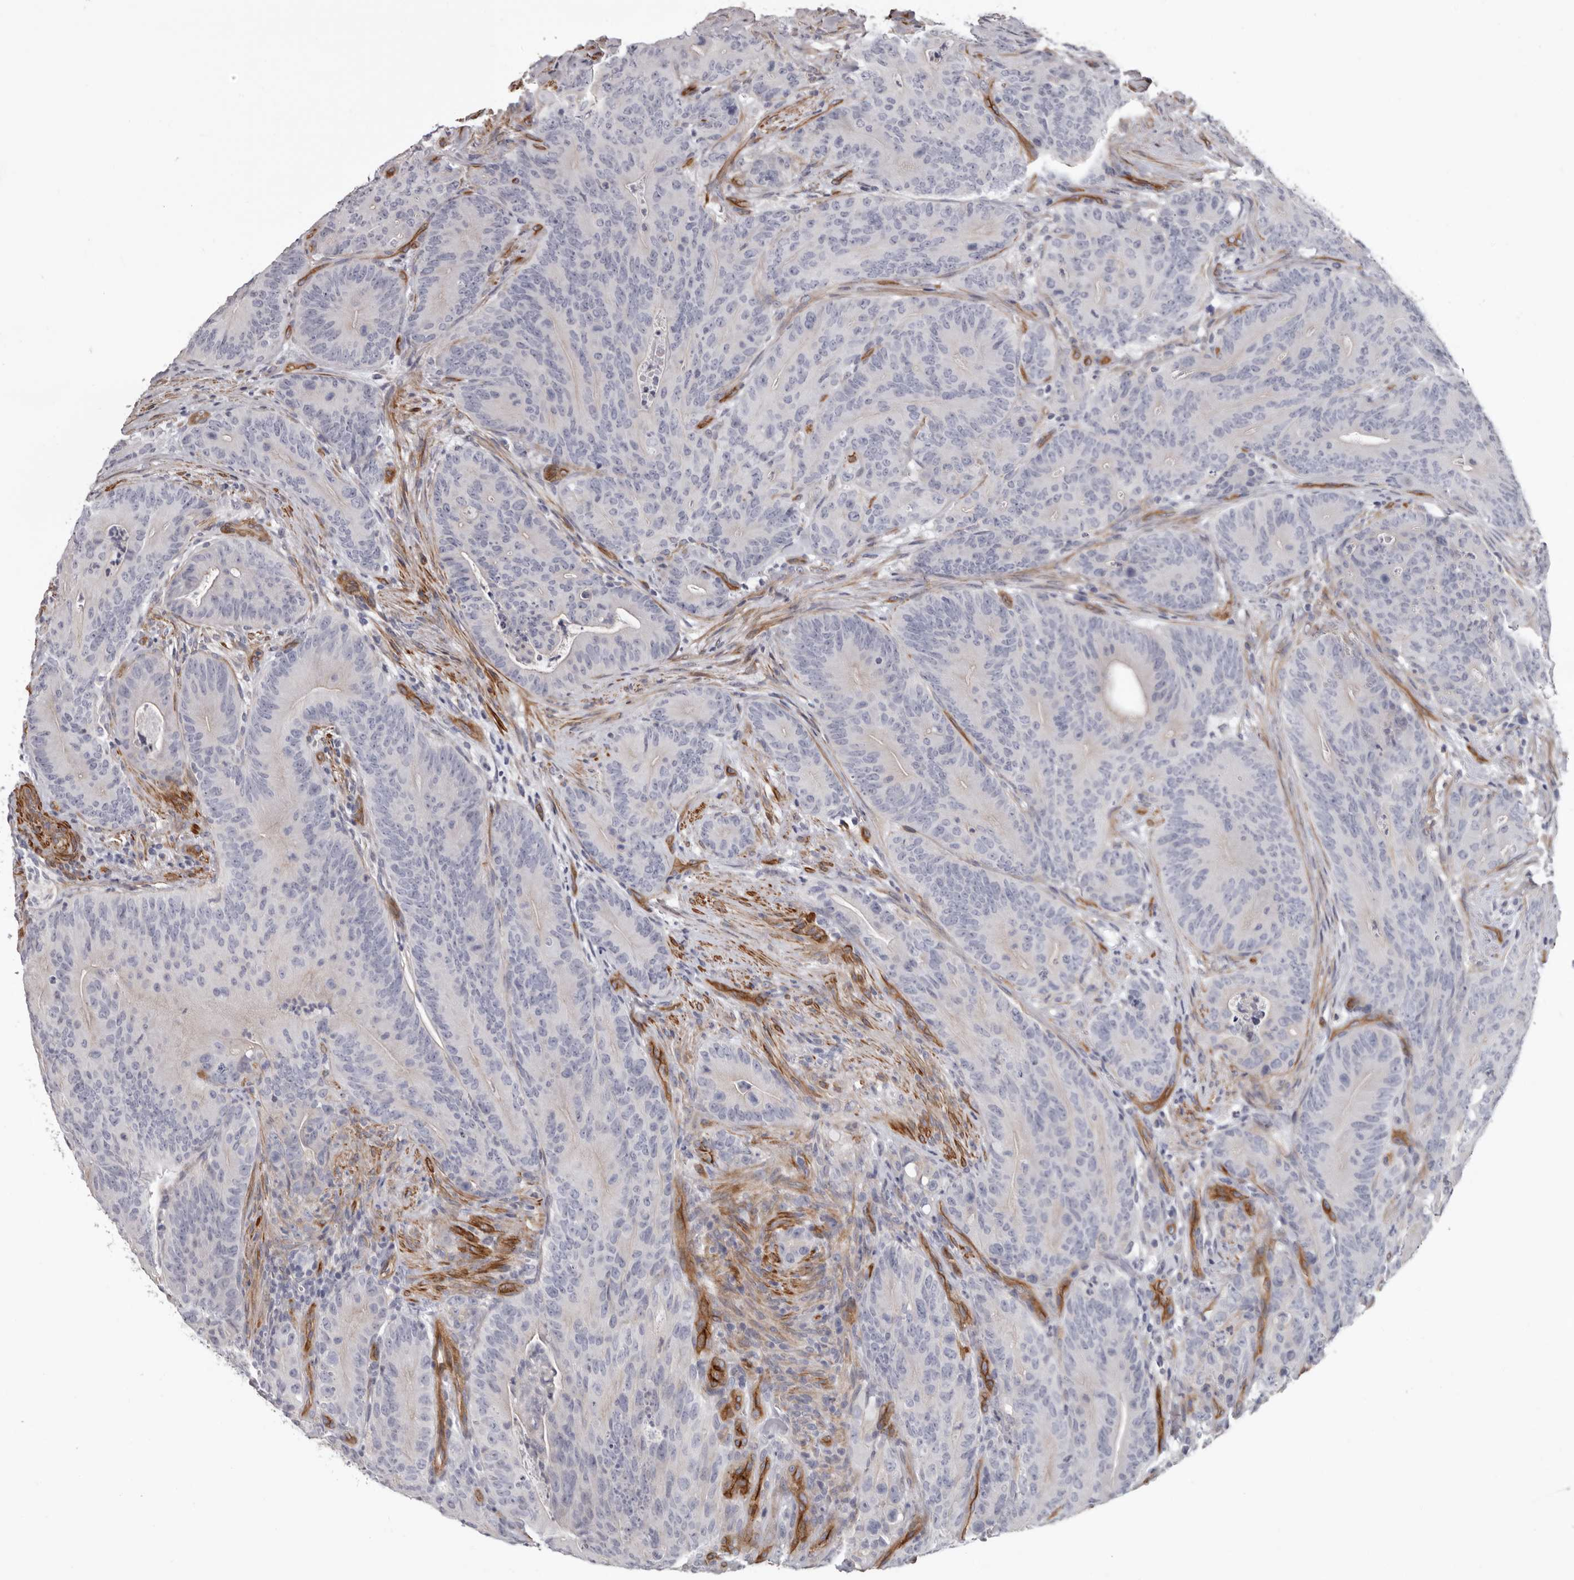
{"staining": {"intensity": "negative", "quantity": "none", "location": "none"}, "tissue": "colorectal cancer", "cell_type": "Tumor cells", "image_type": "cancer", "snomed": [{"axis": "morphology", "description": "Normal tissue, NOS"}, {"axis": "topography", "description": "Colon"}], "caption": "A histopathology image of colorectal cancer stained for a protein displays no brown staining in tumor cells.", "gene": "ADGRL4", "patient": {"sex": "female", "age": 82}}